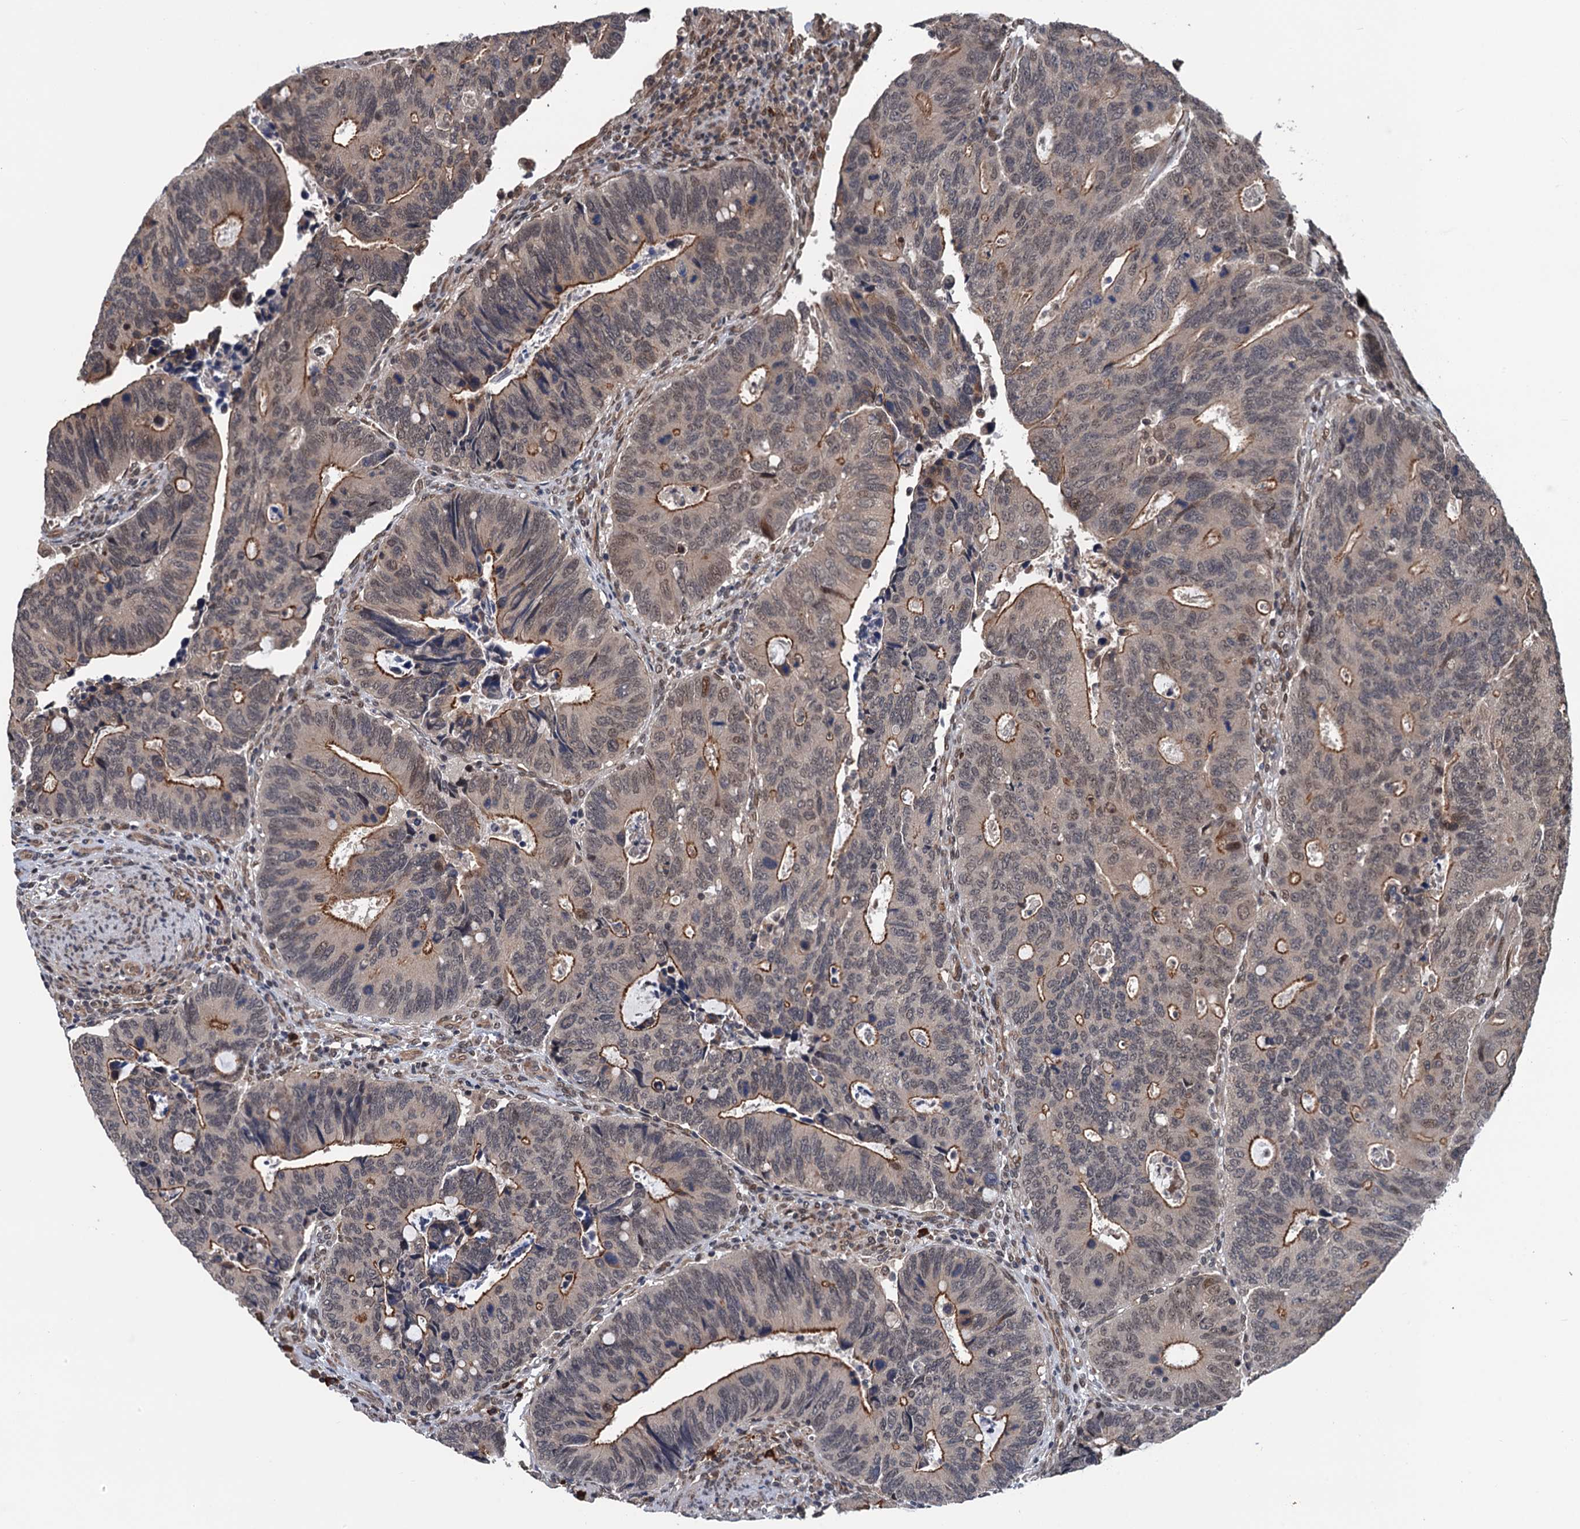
{"staining": {"intensity": "moderate", "quantity": "25%-75%", "location": "cytoplasmic/membranous,nuclear"}, "tissue": "colorectal cancer", "cell_type": "Tumor cells", "image_type": "cancer", "snomed": [{"axis": "morphology", "description": "Adenocarcinoma, NOS"}, {"axis": "topography", "description": "Colon"}], "caption": "Protein expression analysis of colorectal cancer shows moderate cytoplasmic/membranous and nuclear staining in approximately 25%-75% of tumor cells. The protein is shown in brown color, while the nuclei are stained blue.", "gene": "RASSF4", "patient": {"sex": "male", "age": 87}}